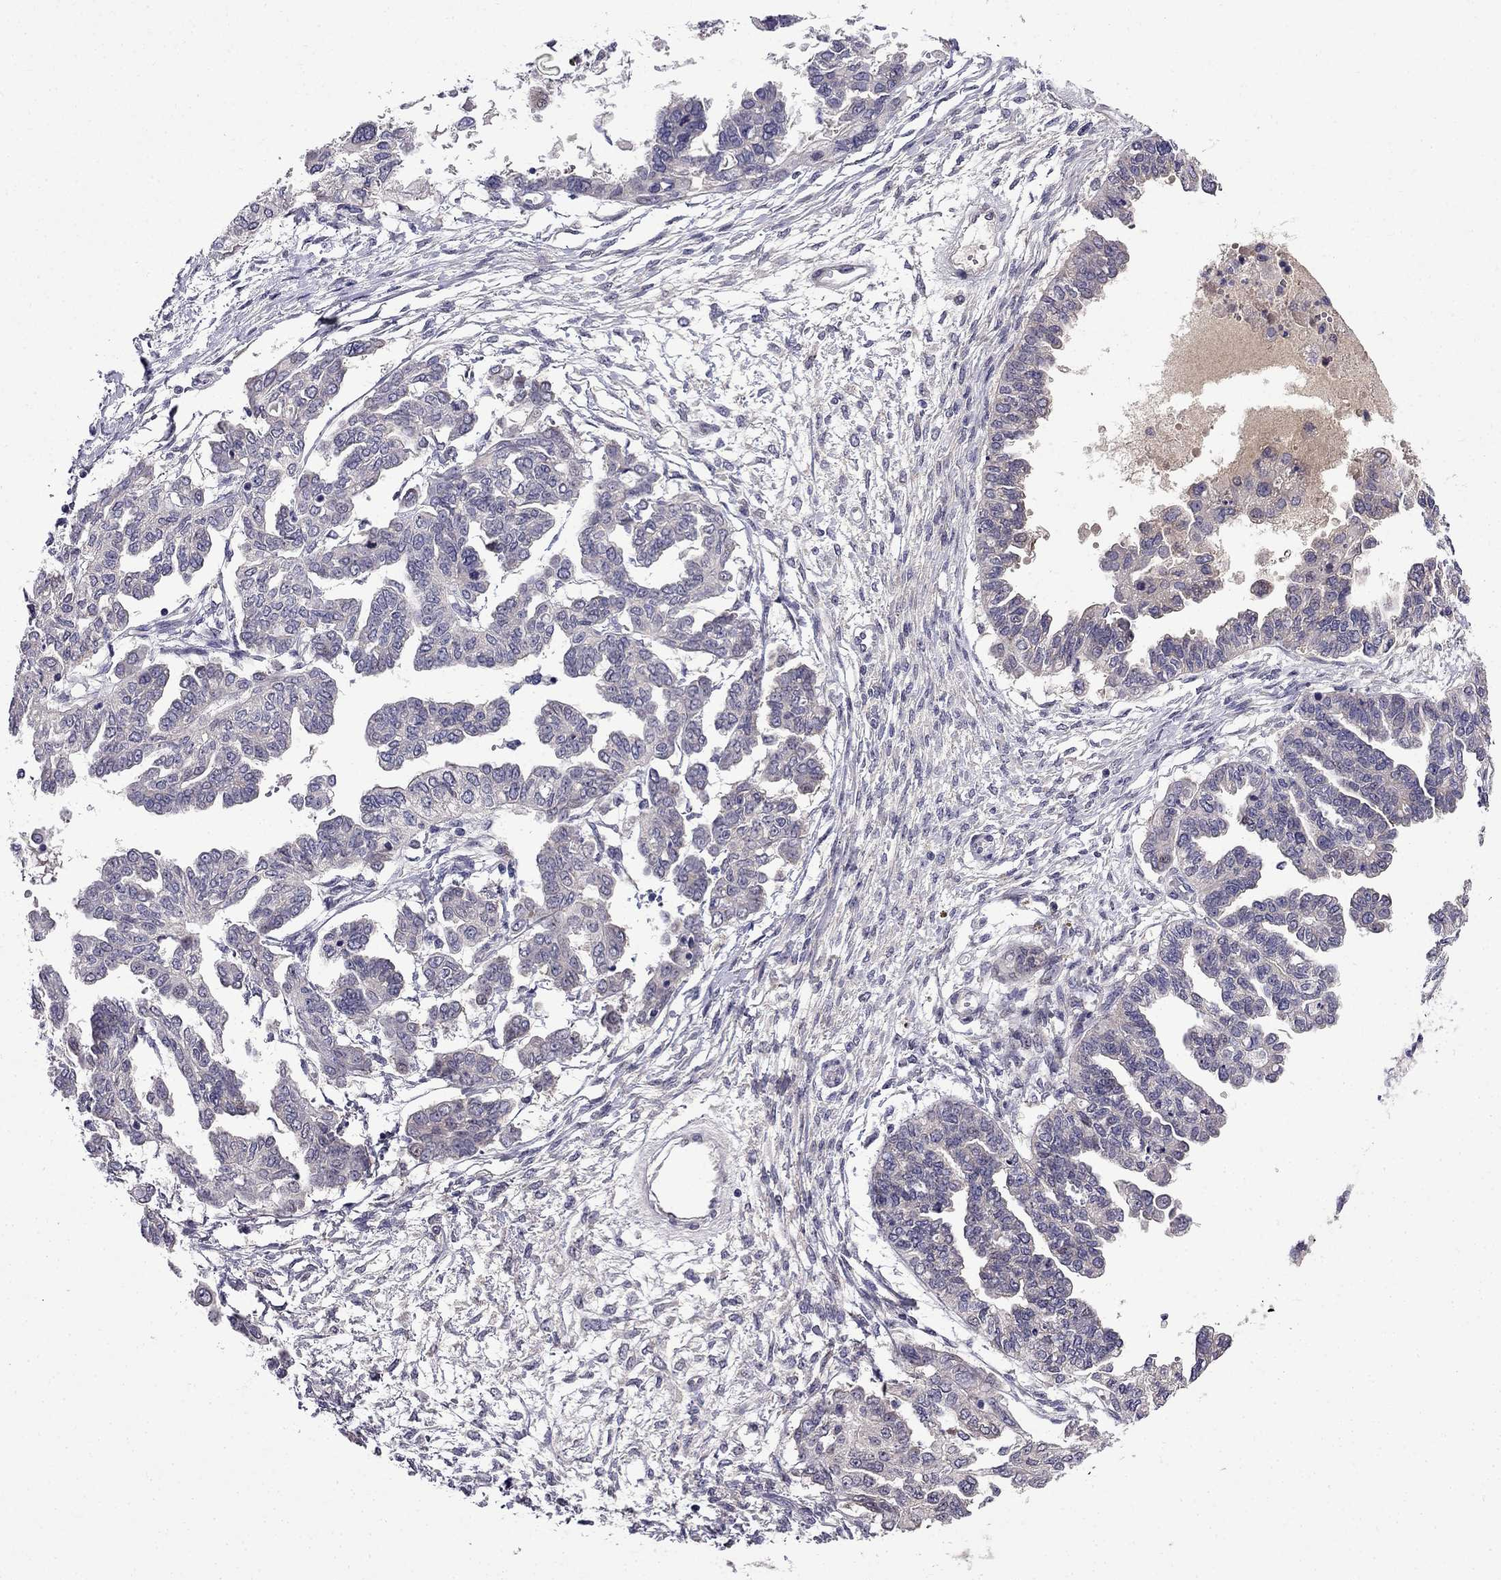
{"staining": {"intensity": "negative", "quantity": "none", "location": "none"}, "tissue": "ovarian cancer", "cell_type": "Tumor cells", "image_type": "cancer", "snomed": [{"axis": "morphology", "description": "Cystadenocarcinoma, serous, NOS"}, {"axis": "topography", "description": "Ovary"}], "caption": "Tumor cells are negative for protein expression in human ovarian serous cystadenocarcinoma. (Brightfield microscopy of DAB immunohistochemistry (IHC) at high magnification).", "gene": "PI16", "patient": {"sex": "female", "age": 53}}